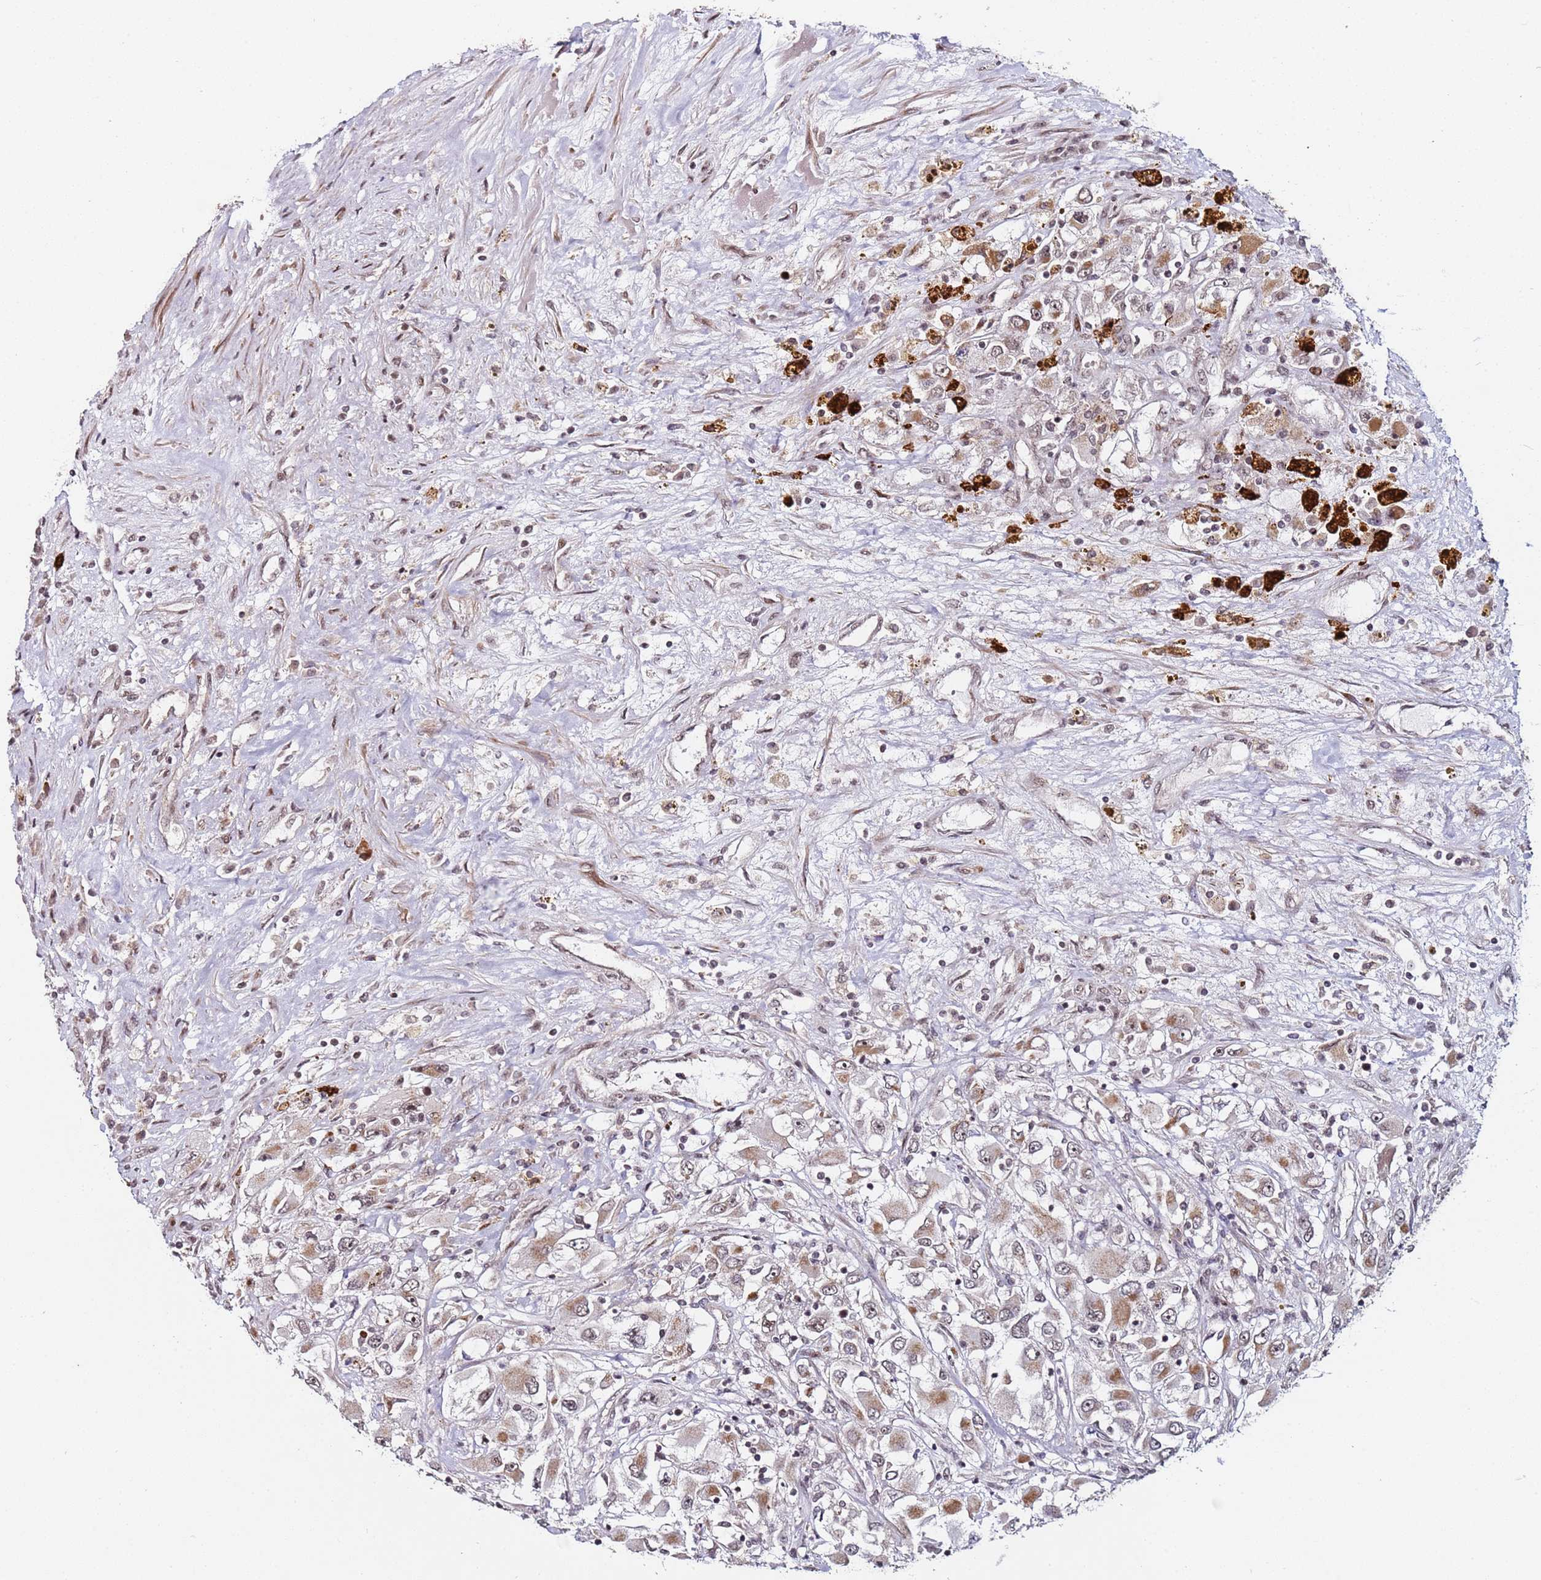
{"staining": {"intensity": "weak", "quantity": "25%-75%", "location": "cytoplasmic/membranous"}, "tissue": "renal cancer", "cell_type": "Tumor cells", "image_type": "cancer", "snomed": [{"axis": "morphology", "description": "Adenocarcinoma, NOS"}, {"axis": "topography", "description": "Kidney"}], "caption": "Protein expression analysis of human adenocarcinoma (renal) reveals weak cytoplasmic/membranous positivity in about 25%-75% of tumor cells.", "gene": "PPM1H", "patient": {"sex": "female", "age": 52}}